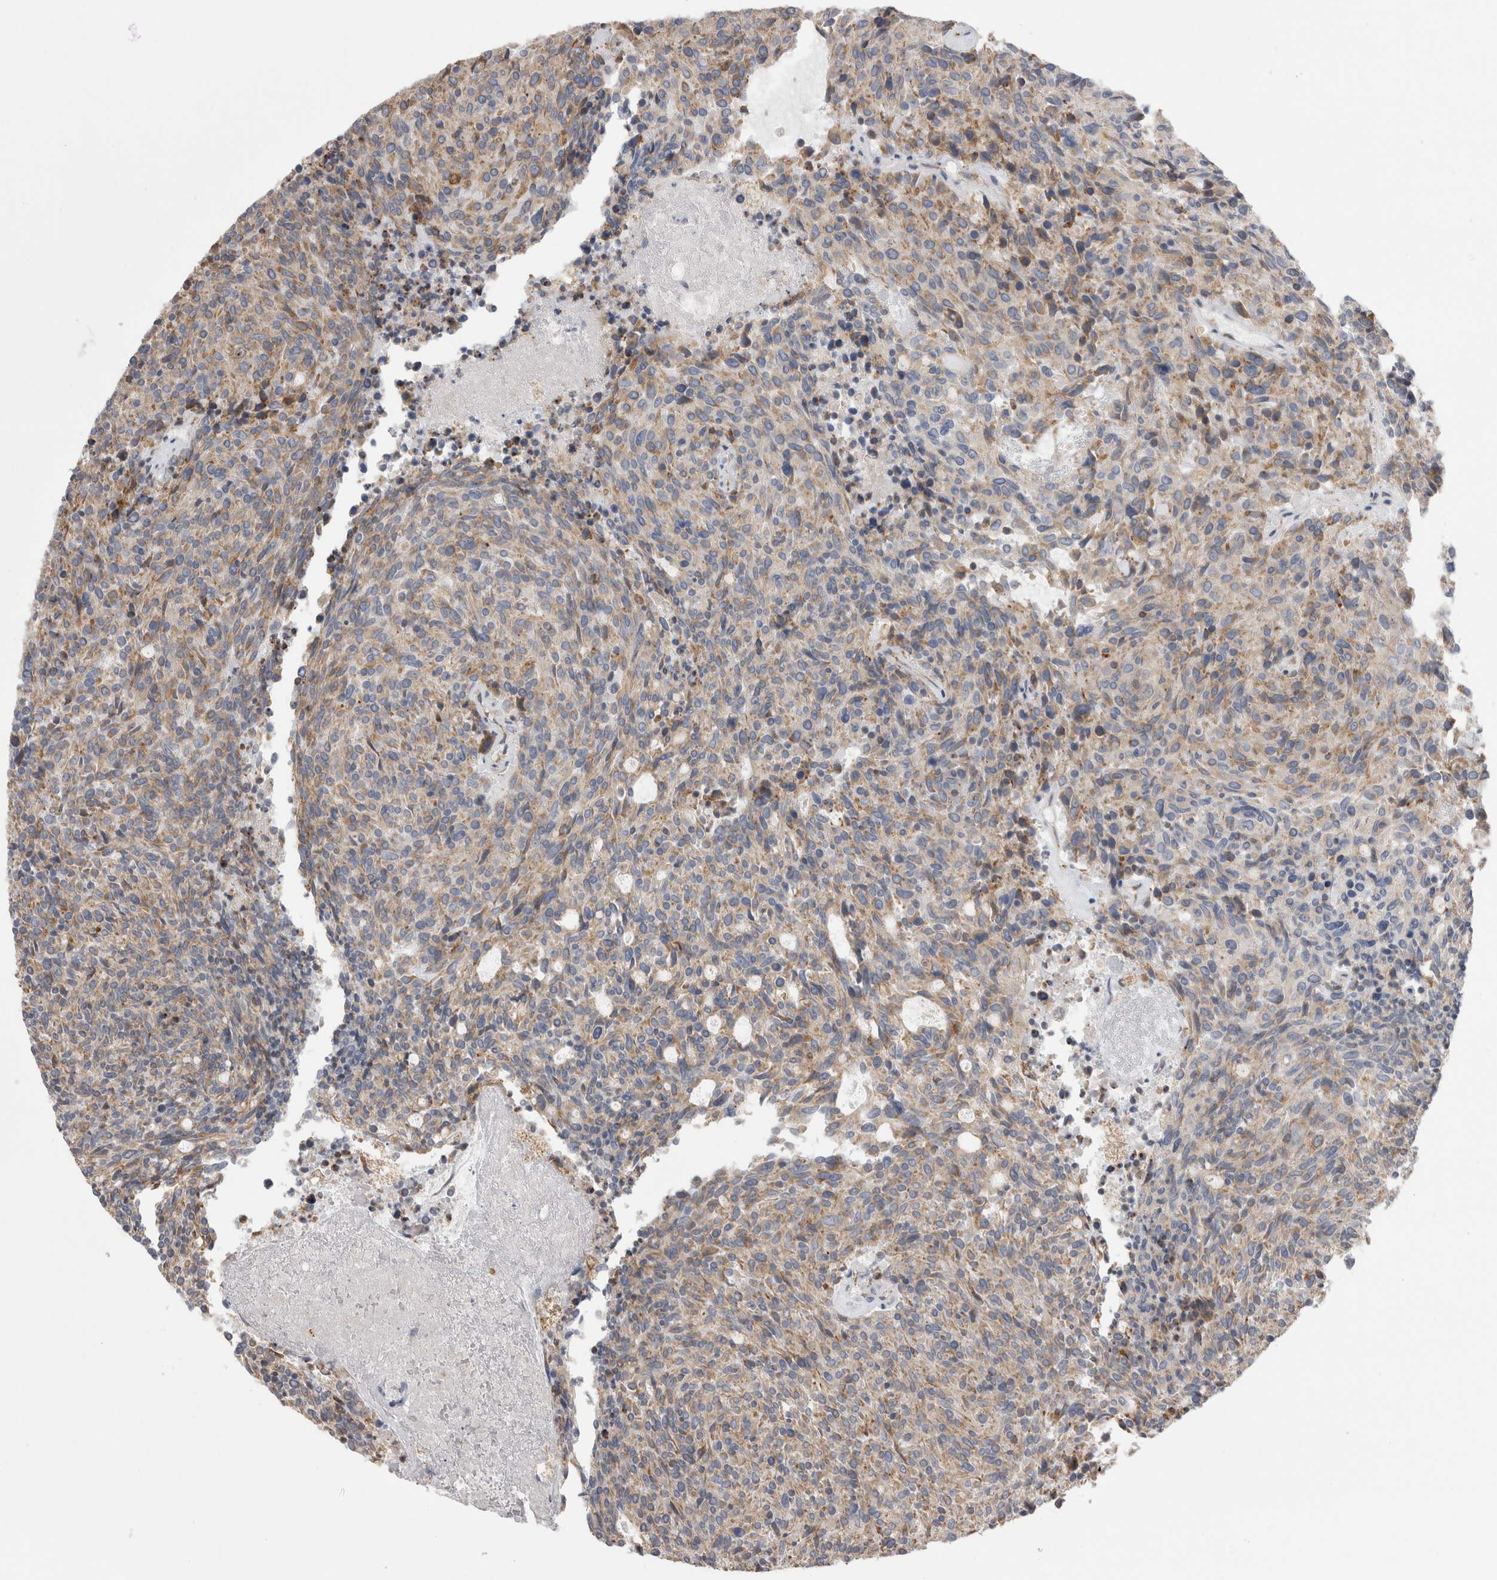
{"staining": {"intensity": "weak", "quantity": ">75%", "location": "cytoplasmic/membranous"}, "tissue": "carcinoid", "cell_type": "Tumor cells", "image_type": "cancer", "snomed": [{"axis": "morphology", "description": "Carcinoid, malignant, NOS"}, {"axis": "topography", "description": "Pancreas"}], "caption": "Immunohistochemical staining of carcinoid exhibits low levels of weak cytoplasmic/membranous staining in approximately >75% of tumor cells.", "gene": "ZNF341", "patient": {"sex": "female", "age": 54}}